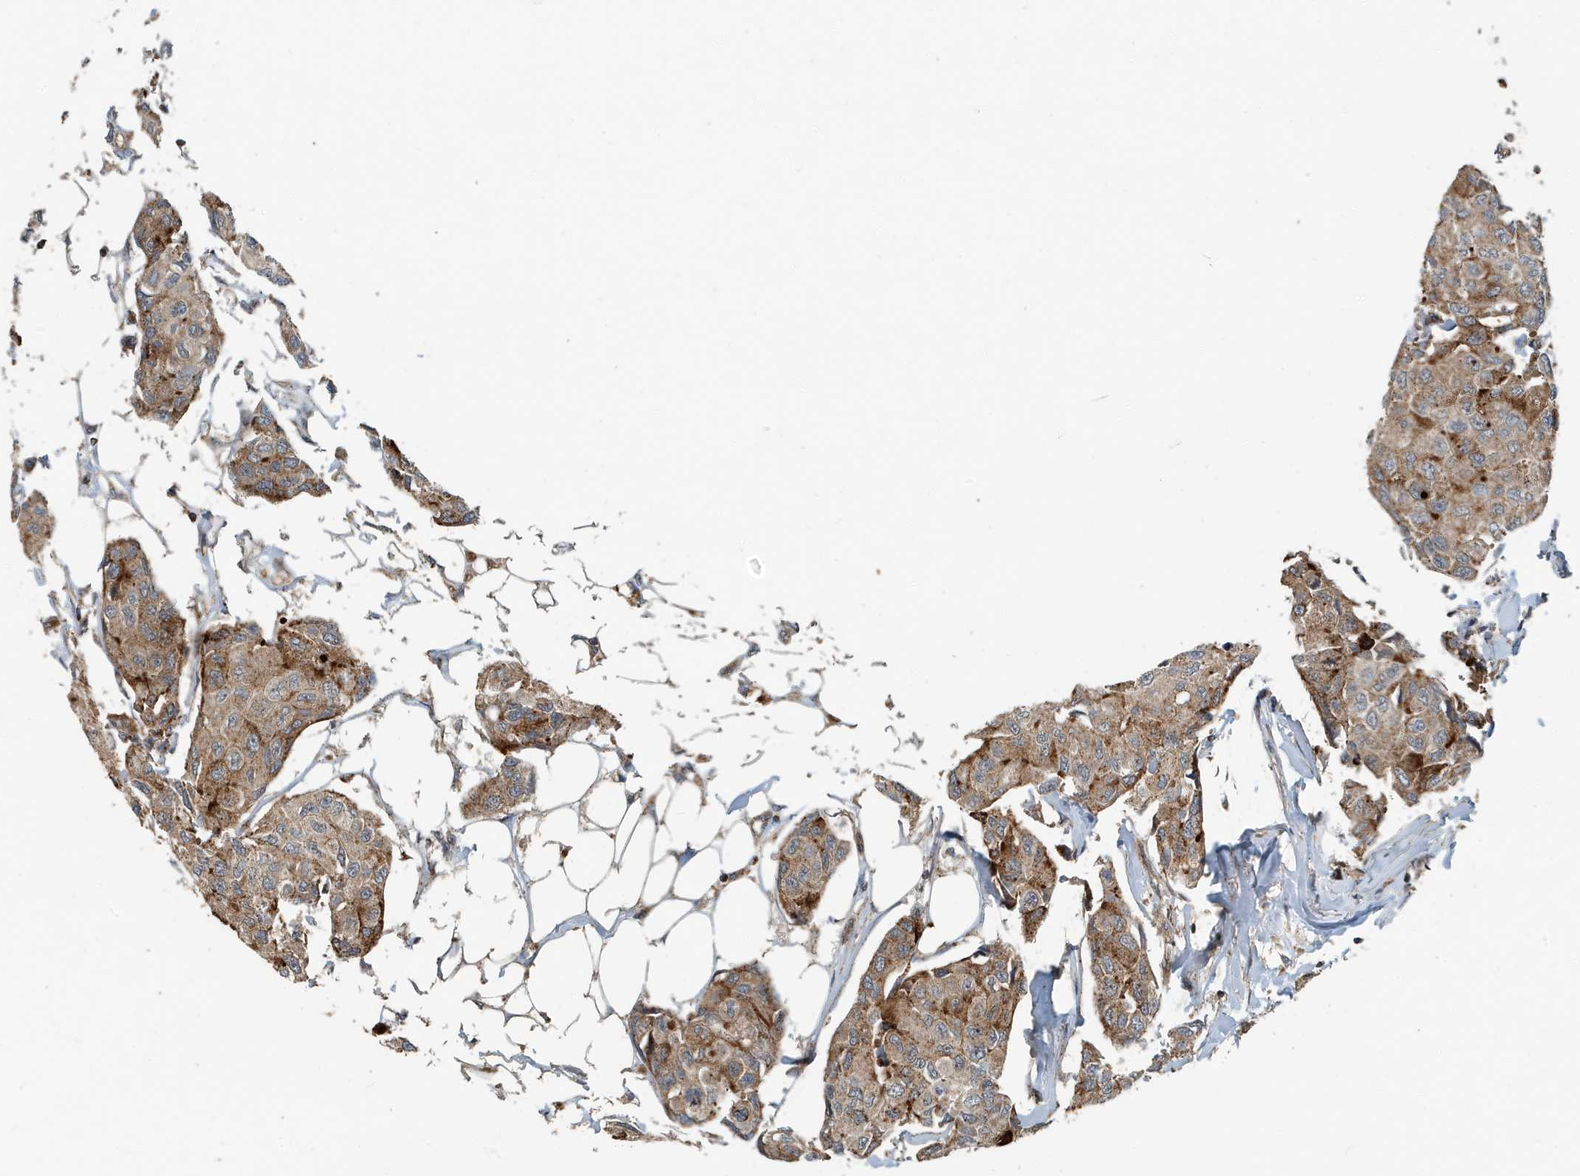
{"staining": {"intensity": "moderate", "quantity": ">75%", "location": "cytoplasmic/membranous"}, "tissue": "breast cancer", "cell_type": "Tumor cells", "image_type": "cancer", "snomed": [{"axis": "morphology", "description": "Duct carcinoma"}, {"axis": "topography", "description": "Breast"}], "caption": "The image exhibits immunohistochemical staining of breast cancer. There is moderate cytoplasmic/membranous positivity is identified in approximately >75% of tumor cells.", "gene": "KIF15", "patient": {"sex": "female", "age": 80}}